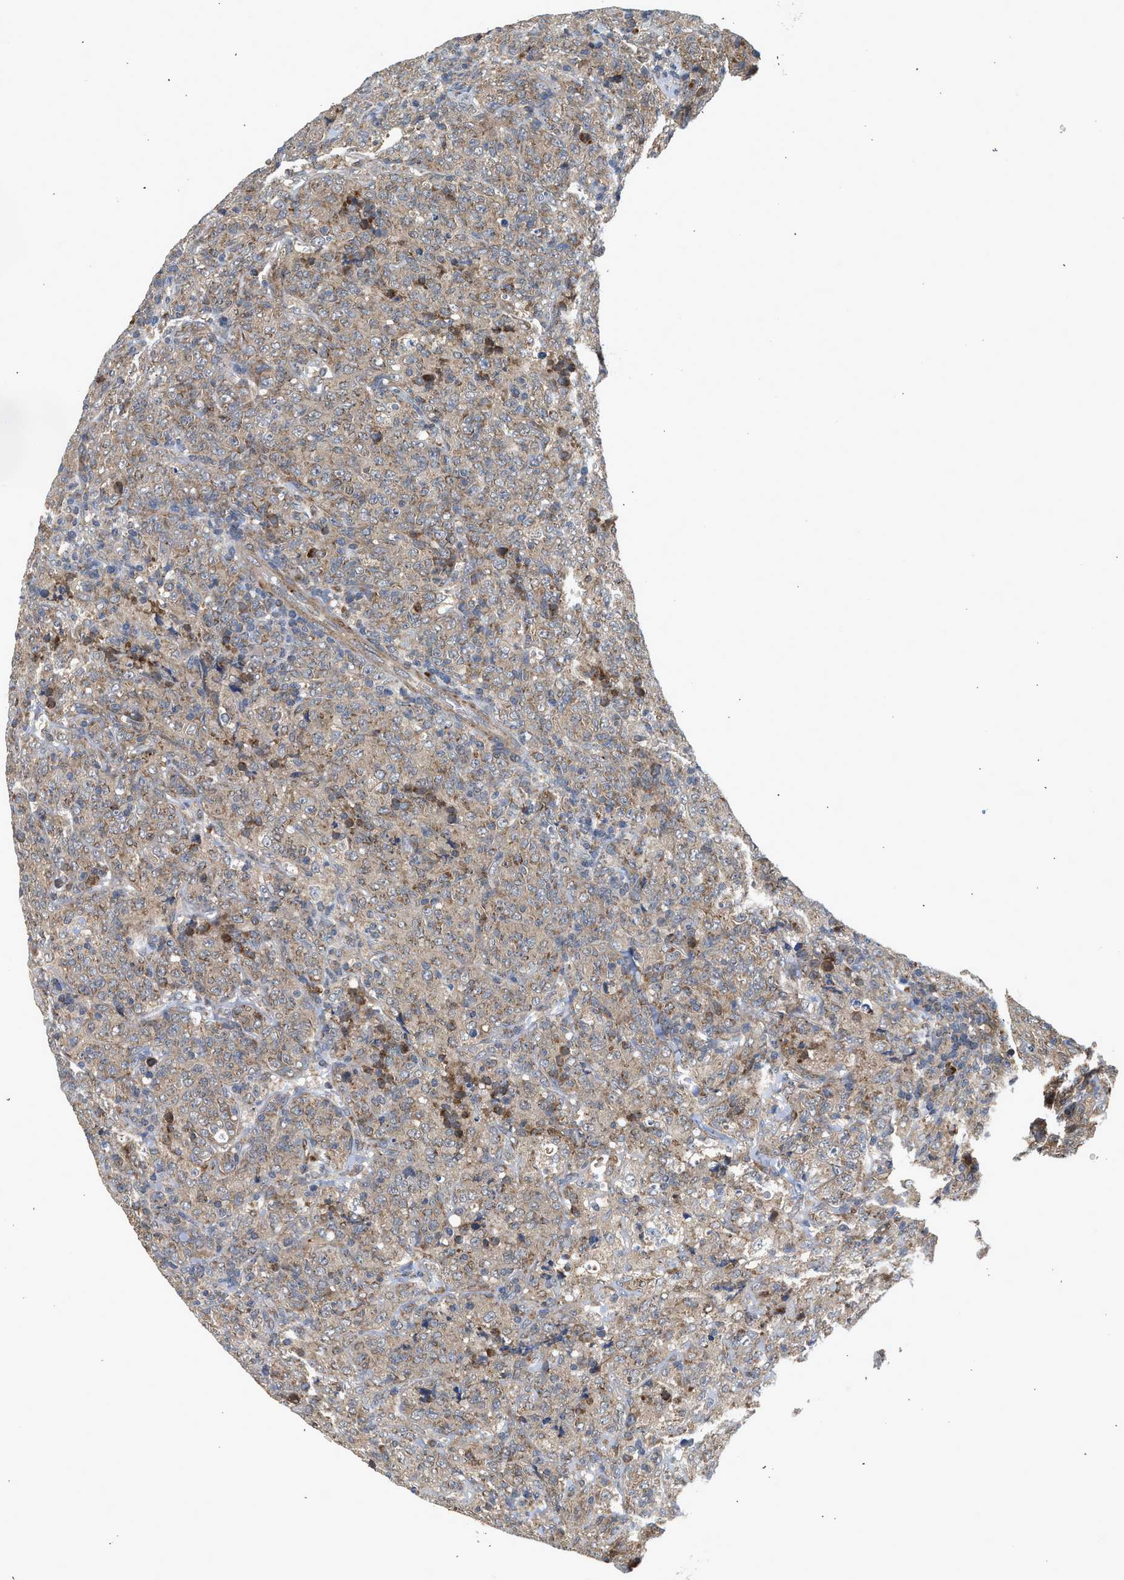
{"staining": {"intensity": "weak", "quantity": "<25%", "location": "cytoplasmic/membranous"}, "tissue": "lymphoma", "cell_type": "Tumor cells", "image_type": "cancer", "snomed": [{"axis": "morphology", "description": "Malignant lymphoma, non-Hodgkin's type, High grade"}, {"axis": "topography", "description": "Tonsil"}], "caption": "Tumor cells are negative for protein expression in human lymphoma.", "gene": "POLG2", "patient": {"sex": "female", "age": 36}}